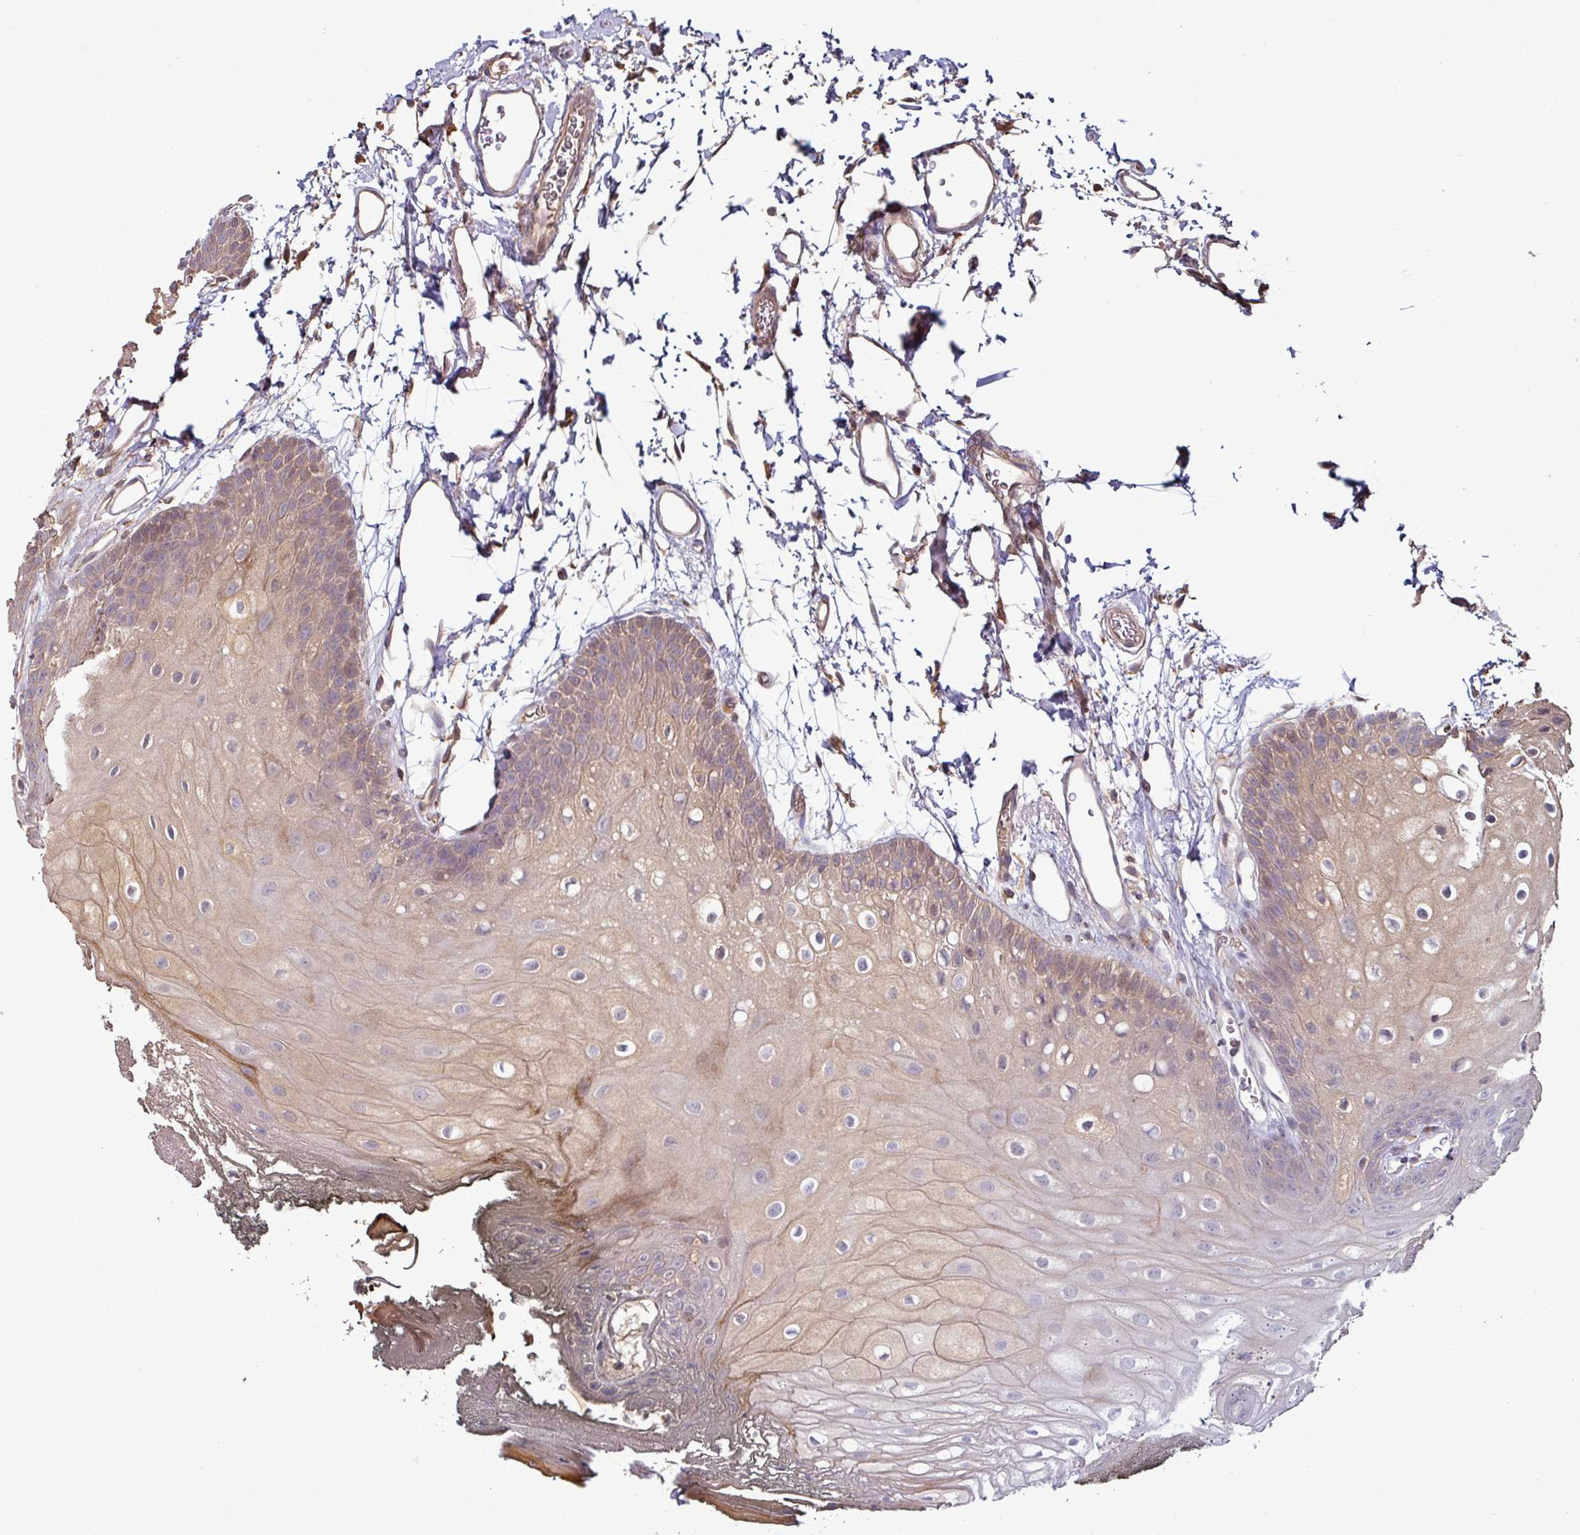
{"staining": {"intensity": "moderate", "quantity": "25%-75%", "location": "cytoplasmic/membranous"}, "tissue": "oral mucosa", "cell_type": "Squamous epithelial cells", "image_type": "normal", "snomed": [{"axis": "morphology", "description": "Normal tissue, NOS"}, {"axis": "morphology", "description": "Squamous cell carcinoma, NOS"}, {"axis": "topography", "description": "Oral tissue"}, {"axis": "topography", "description": "Head-Neck"}], "caption": "Immunohistochemistry (IHC) photomicrograph of benign oral mucosa: human oral mucosa stained using immunohistochemistry displays medium levels of moderate protein expression localized specifically in the cytoplasmic/membranous of squamous epithelial cells, appearing as a cytoplasmic/membranous brown color.", "gene": "GNPDA1", "patient": {"sex": "female", "age": 81}}